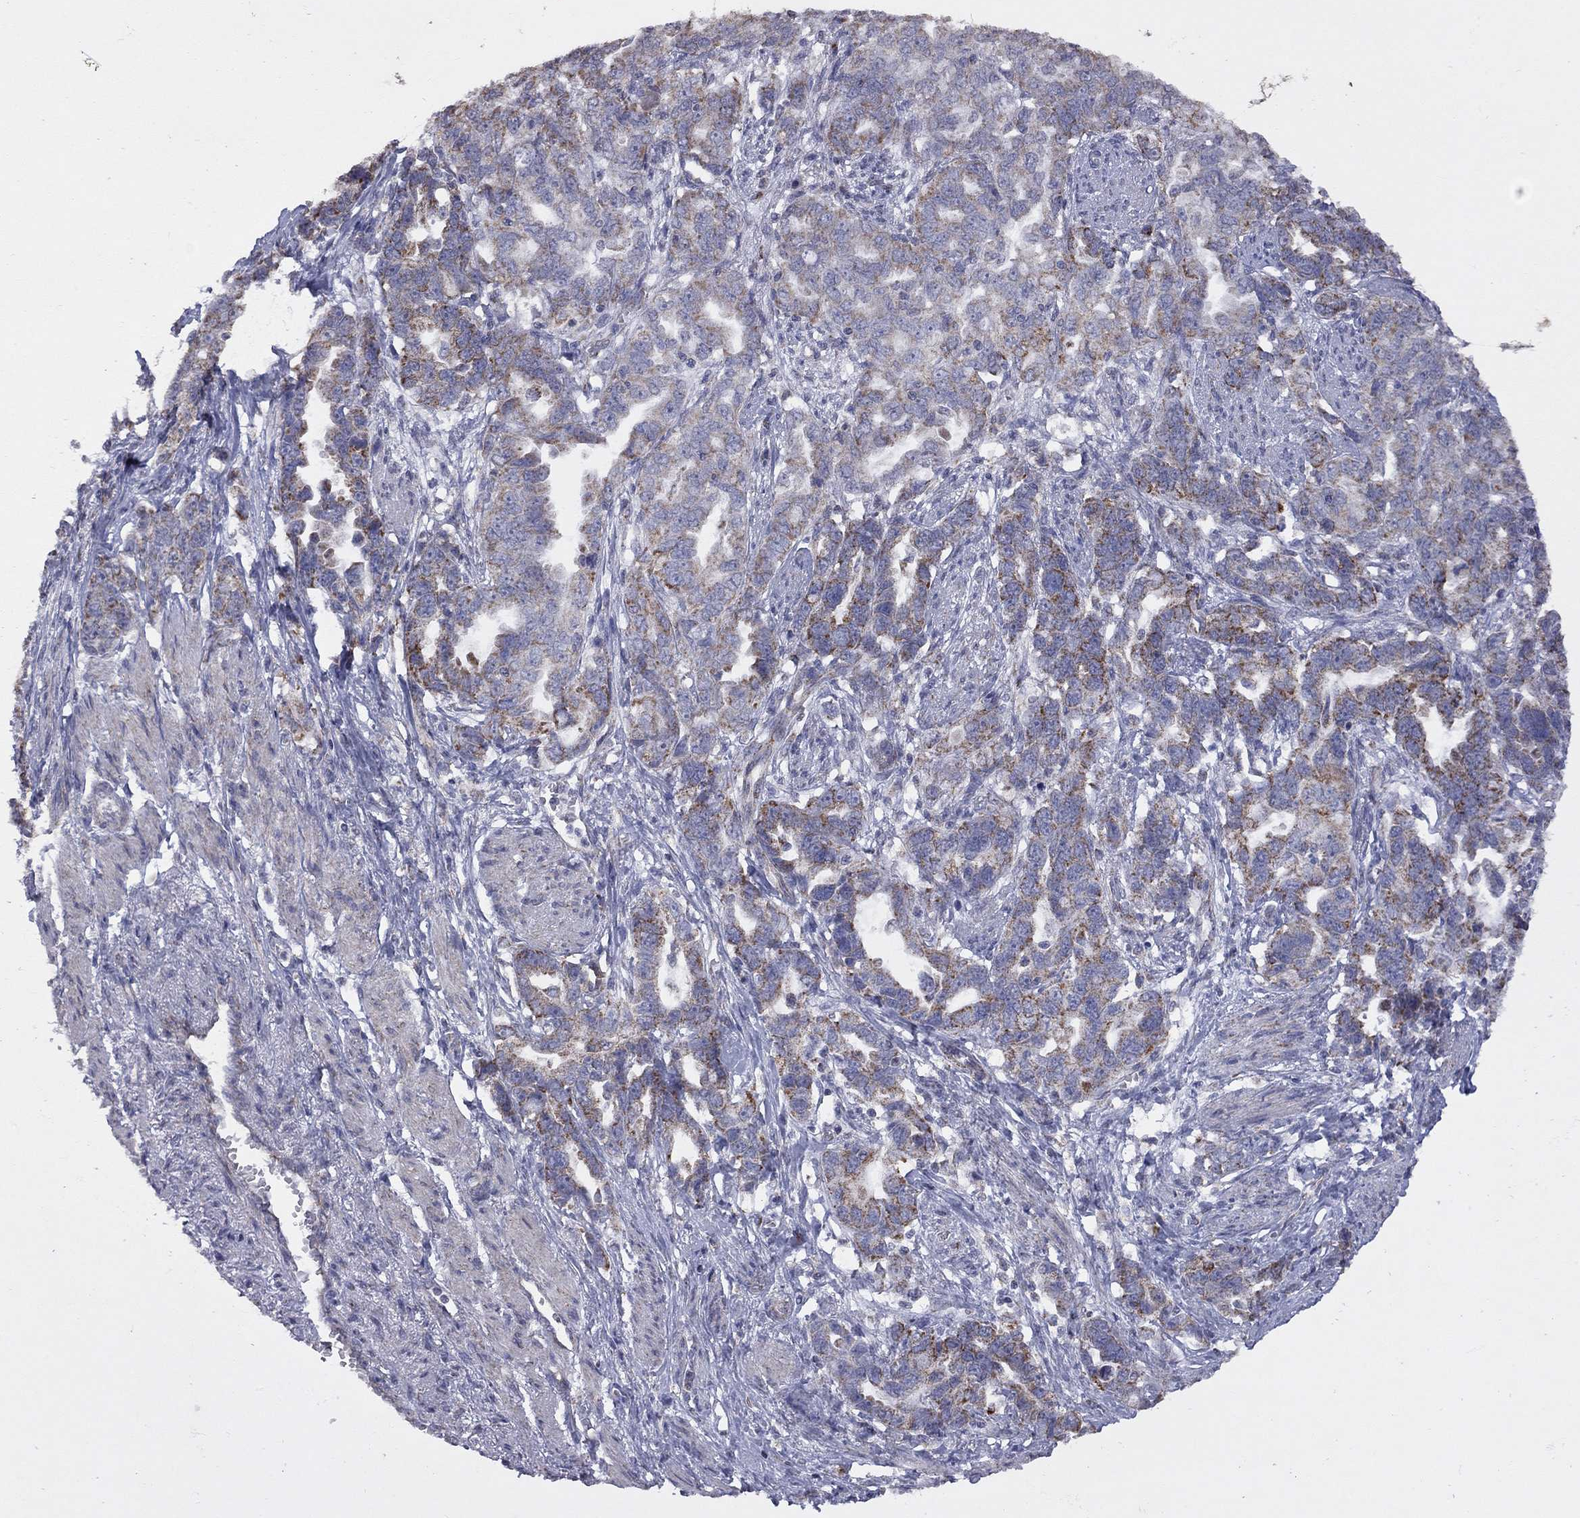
{"staining": {"intensity": "strong", "quantity": "25%-75%", "location": "cytoplasmic/membranous"}, "tissue": "ovarian cancer", "cell_type": "Tumor cells", "image_type": "cancer", "snomed": [{"axis": "morphology", "description": "Cystadenocarcinoma, serous, NOS"}, {"axis": "topography", "description": "Ovary"}], "caption": "Human ovarian cancer (serous cystadenocarcinoma) stained with a protein marker reveals strong staining in tumor cells.", "gene": "NDUFB1", "patient": {"sex": "female", "age": 51}}